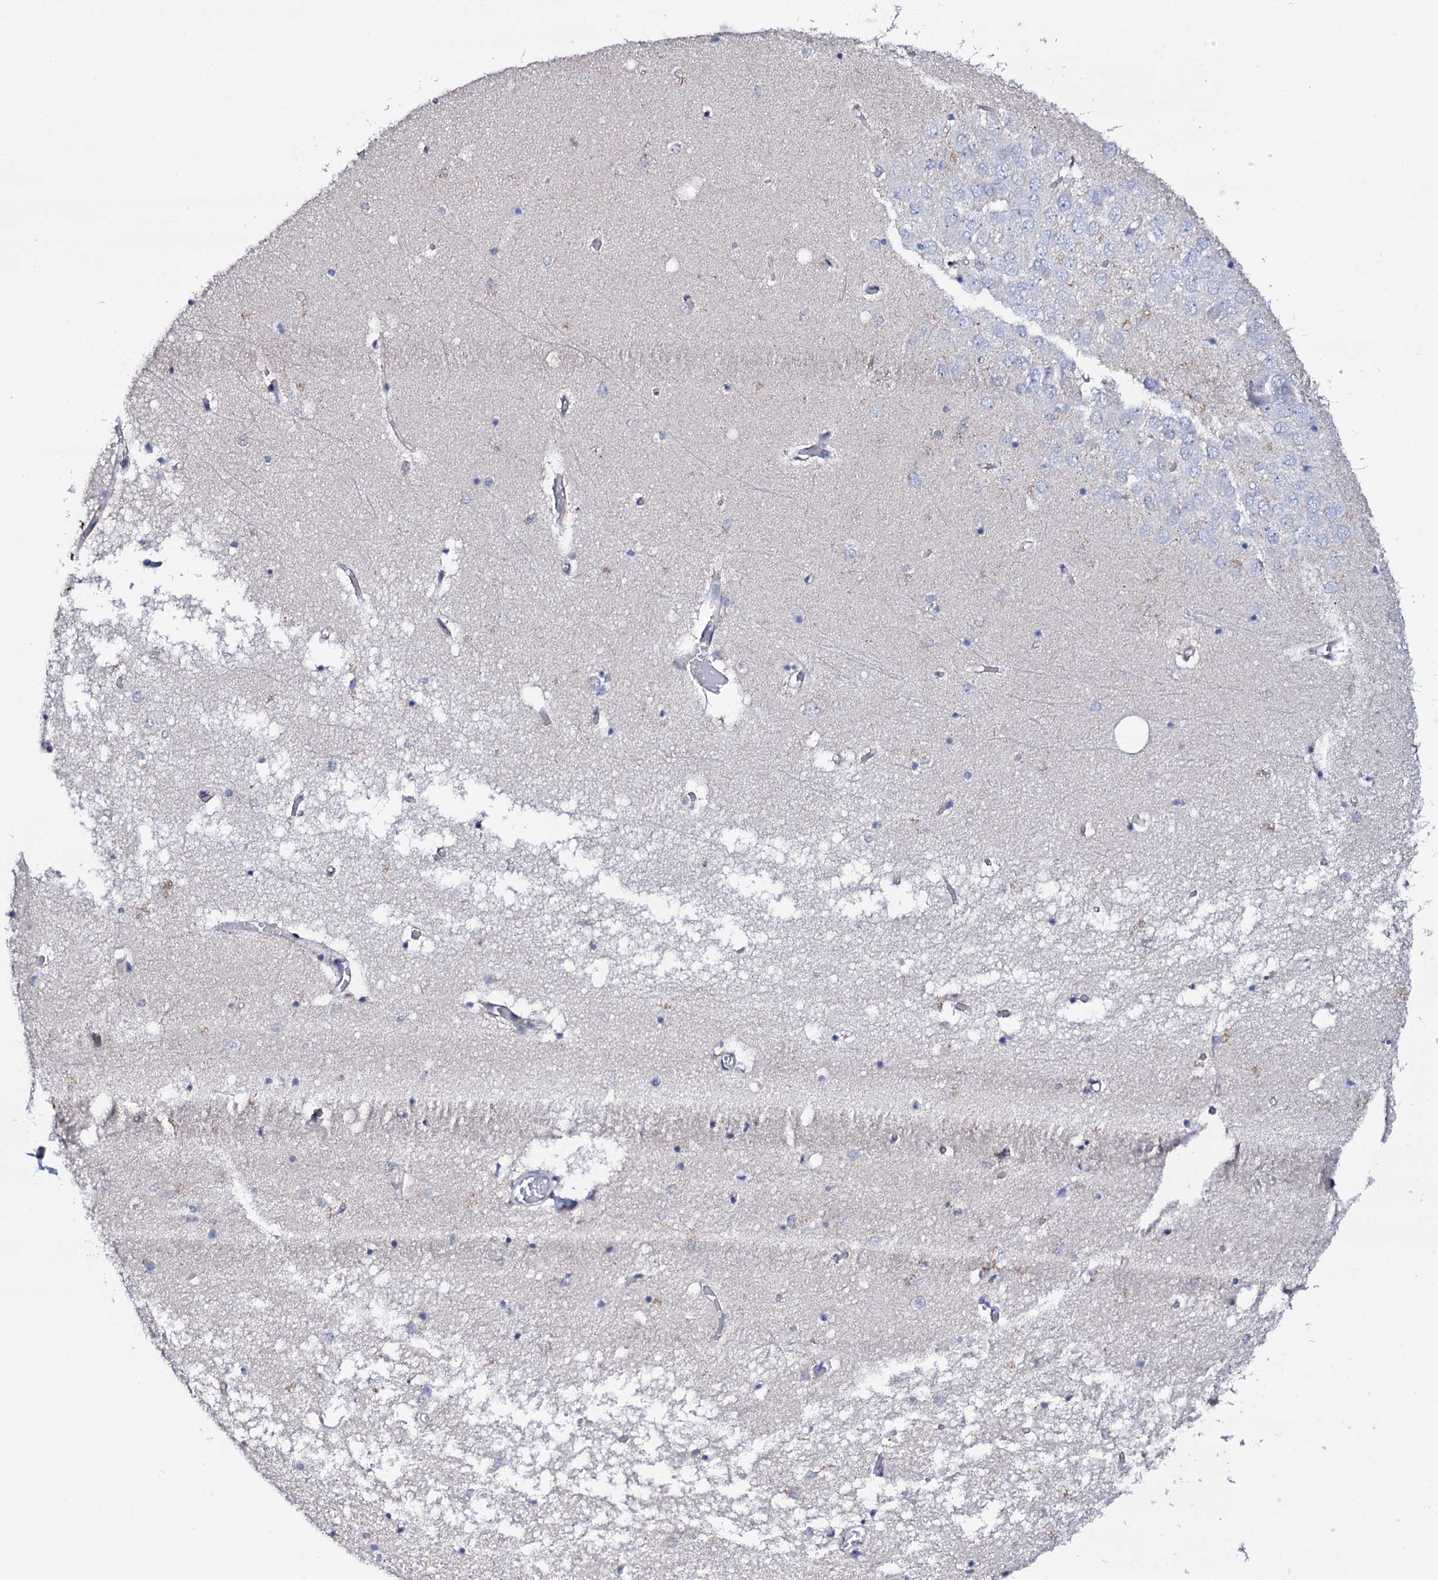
{"staining": {"intensity": "negative", "quantity": "none", "location": "none"}, "tissue": "hippocampus", "cell_type": "Glial cells", "image_type": "normal", "snomed": [{"axis": "morphology", "description": "Normal tissue, NOS"}, {"axis": "topography", "description": "Hippocampus"}], "caption": "The IHC micrograph has no significant positivity in glial cells of hippocampus.", "gene": "TCAF2C", "patient": {"sex": "male", "age": 70}}